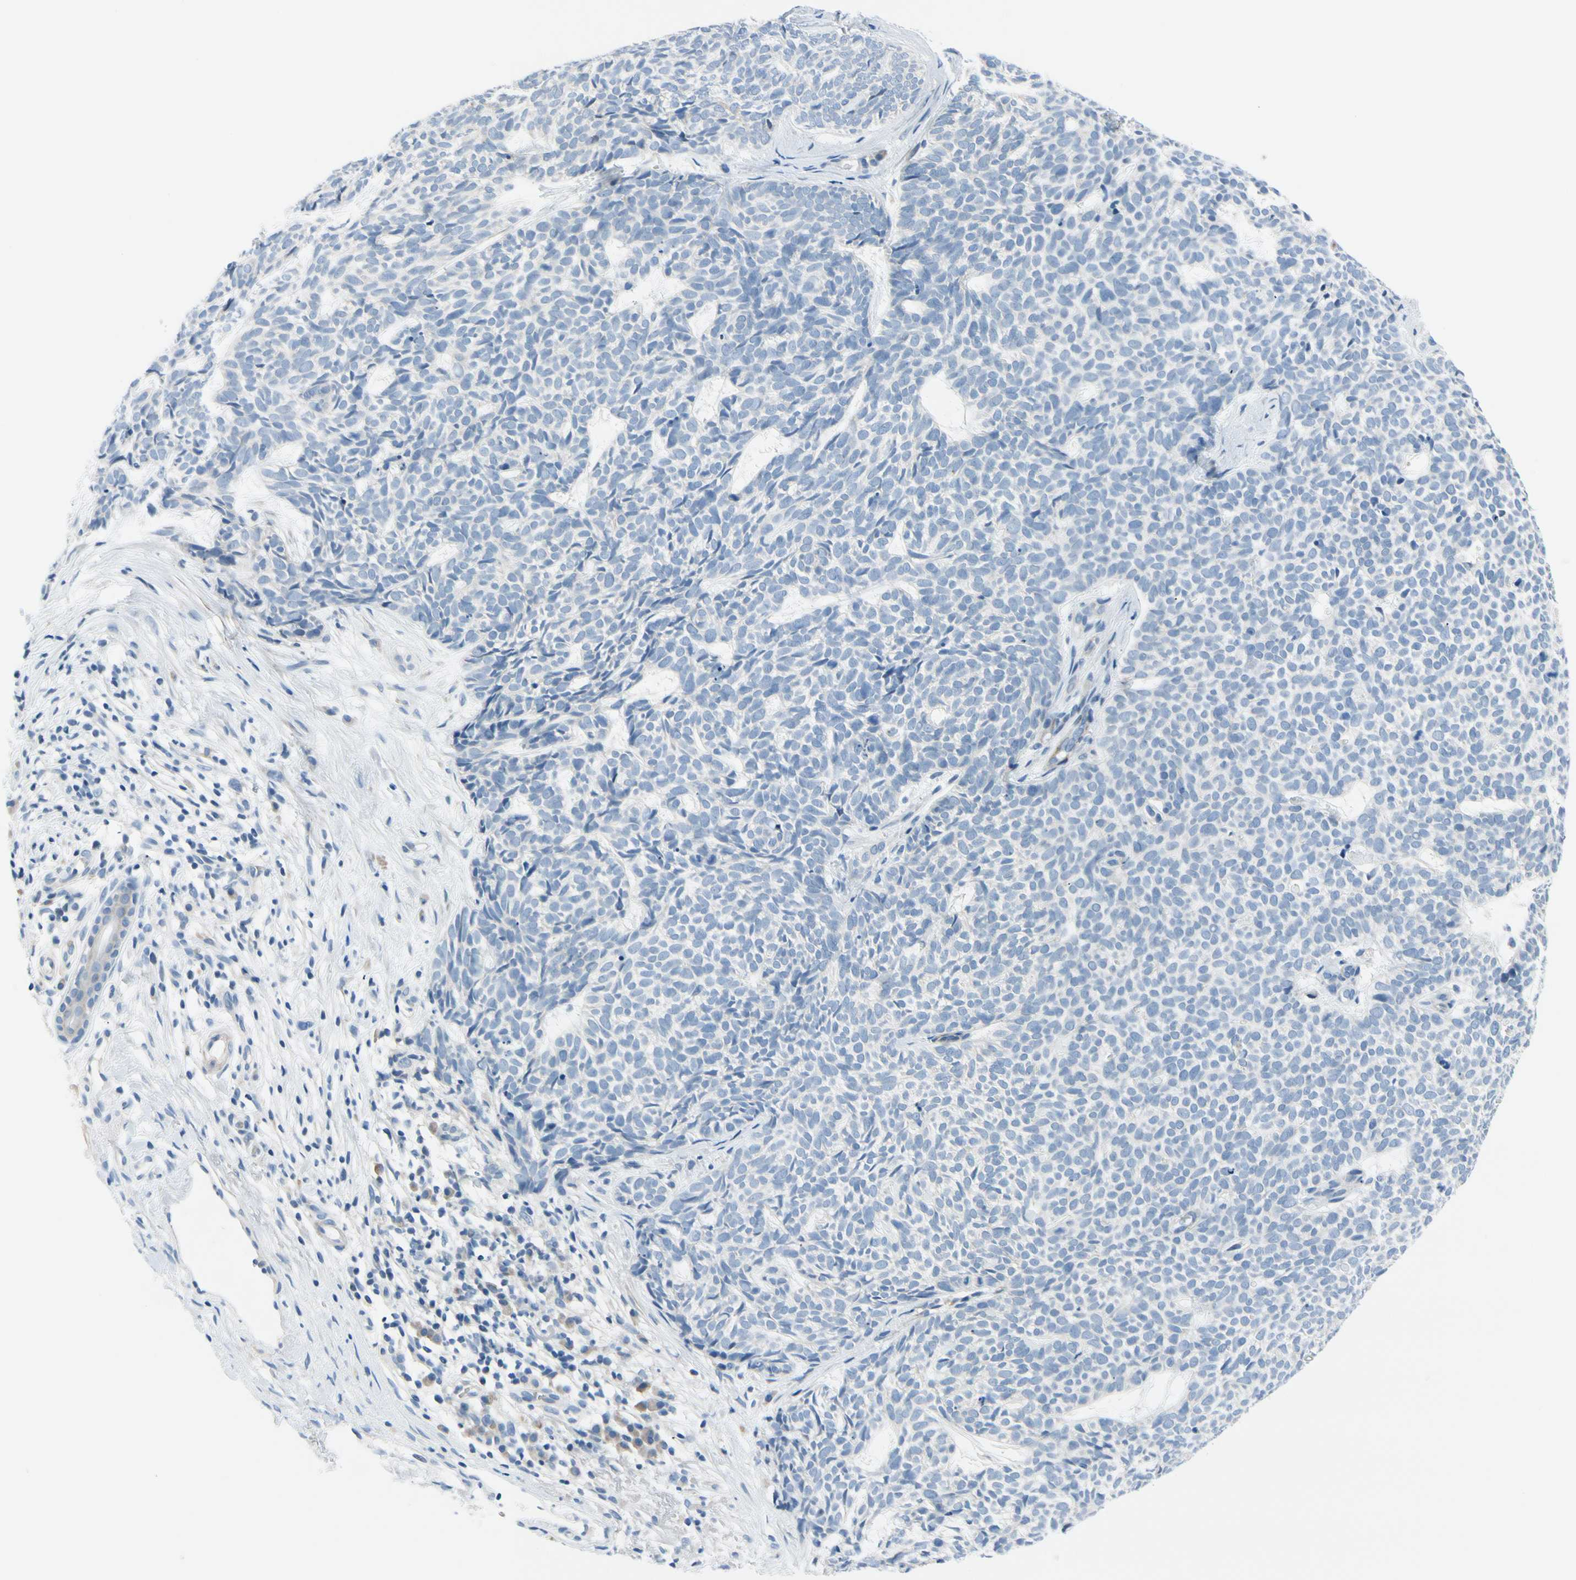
{"staining": {"intensity": "negative", "quantity": "none", "location": "none"}, "tissue": "skin cancer", "cell_type": "Tumor cells", "image_type": "cancer", "snomed": [{"axis": "morphology", "description": "Basal cell carcinoma"}, {"axis": "topography", "description": "Skin"}], "caption": "Immunohistochemistry (IHC) of human skin cancer (basal cell carcinoma) reveals no positivity in tumor cells.", "gene": "FCER2", "patient": {"sex": "female", "age": 84}}